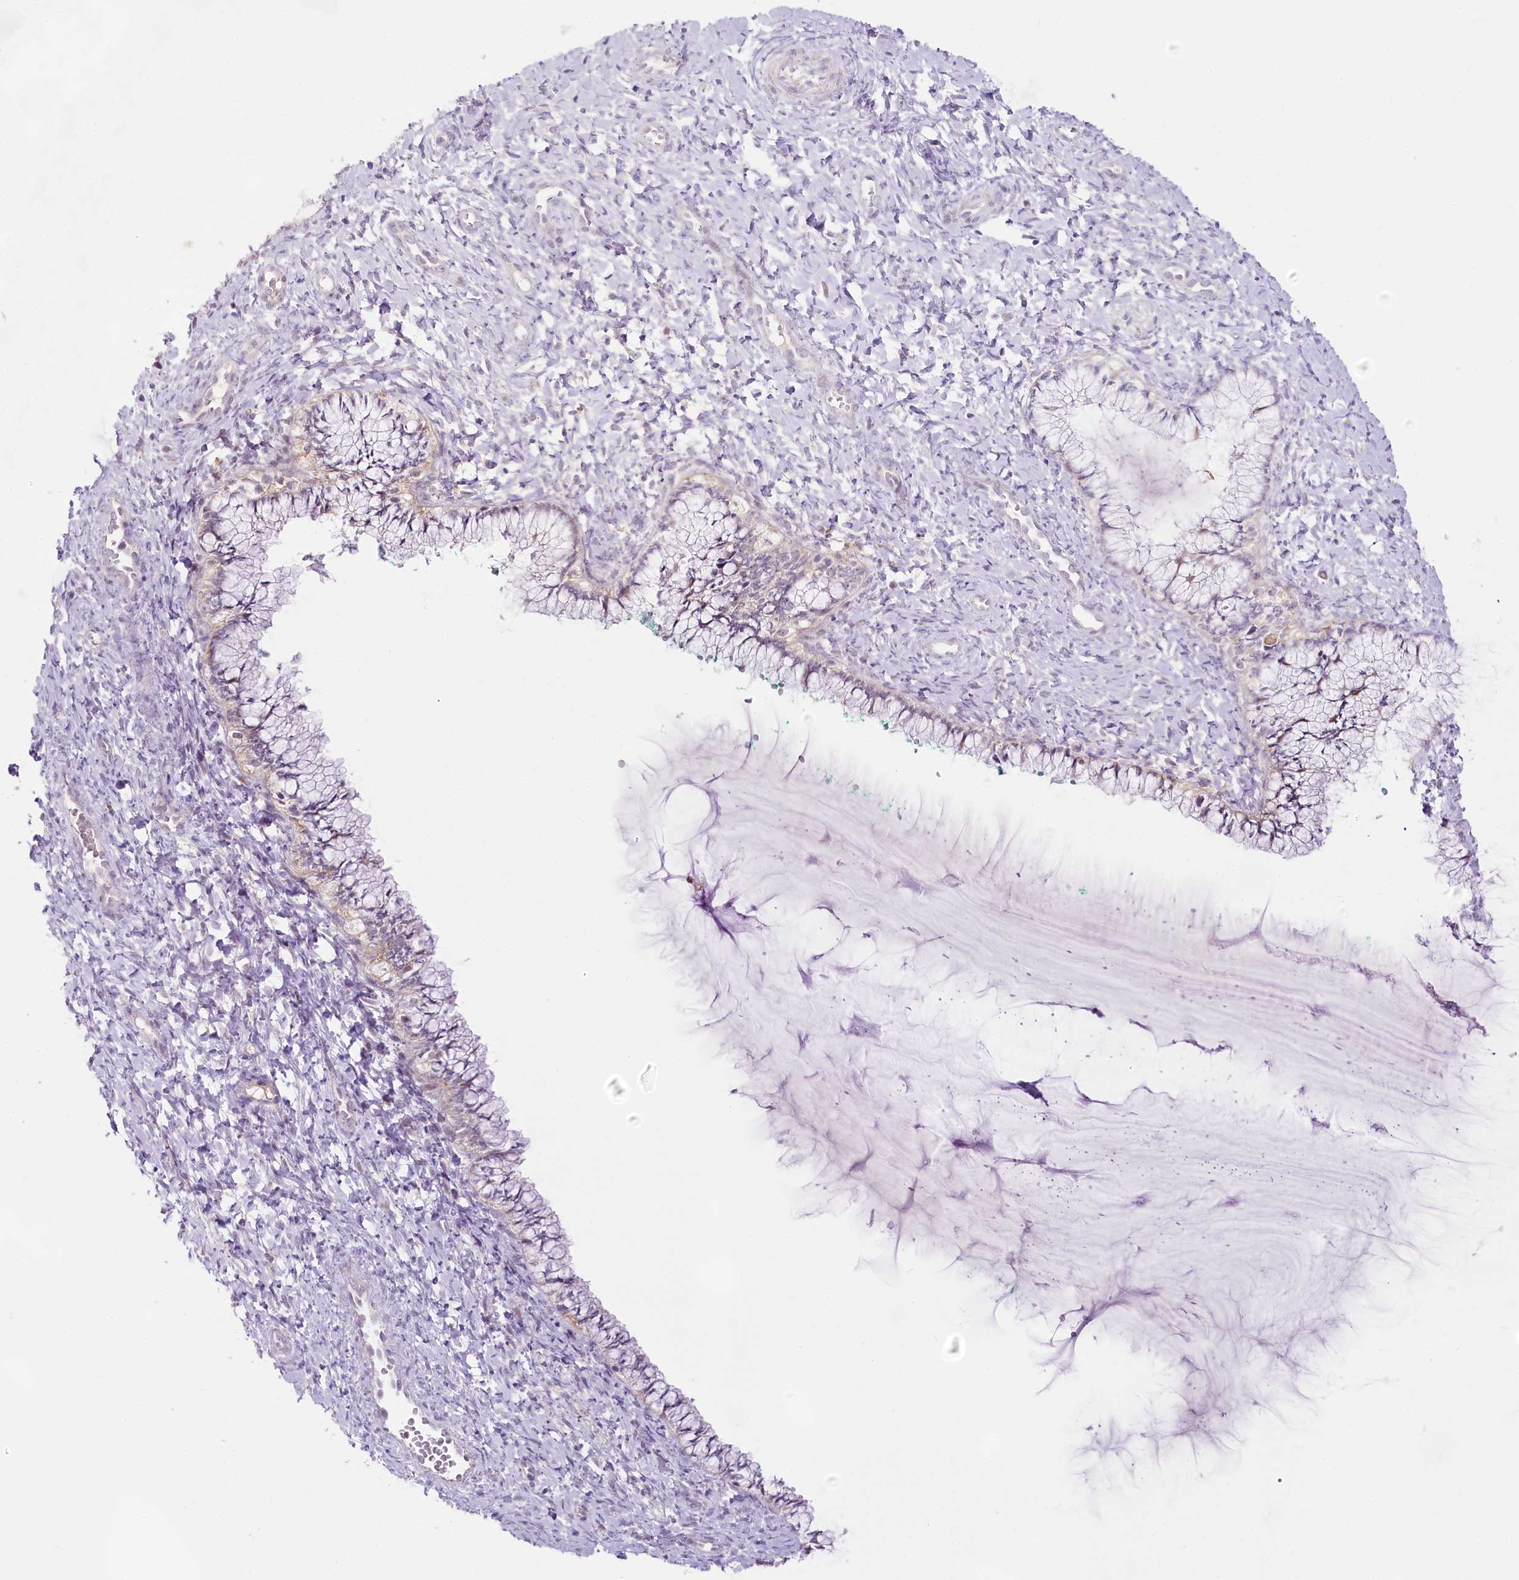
{"staining": {"intensity": "negative", "quantity": "none", "location": "none"}, "tissue": "cervix", "cell_type": "Glandular cells", "image_type": "normal", "snomed": [{"axis": "morphology", "description": "Normal tissue, NOS"}, {"axis": "morphology", "description": "Adenocarcinoma, NOS"}, {"axis": "topography", "description": "Cervix"}], "caption": "This image is of benign cervix stained with immunohistochemistry to label a protein in brown with the nuclei are counter-stained blue. There is no positivity in glandular cells. (DAB (3,3'-diaminobenzidine) IHC with hematoxylin counter stain).", "gene": "CCDC30", "patient": {"sex": "female", "age": 29}}